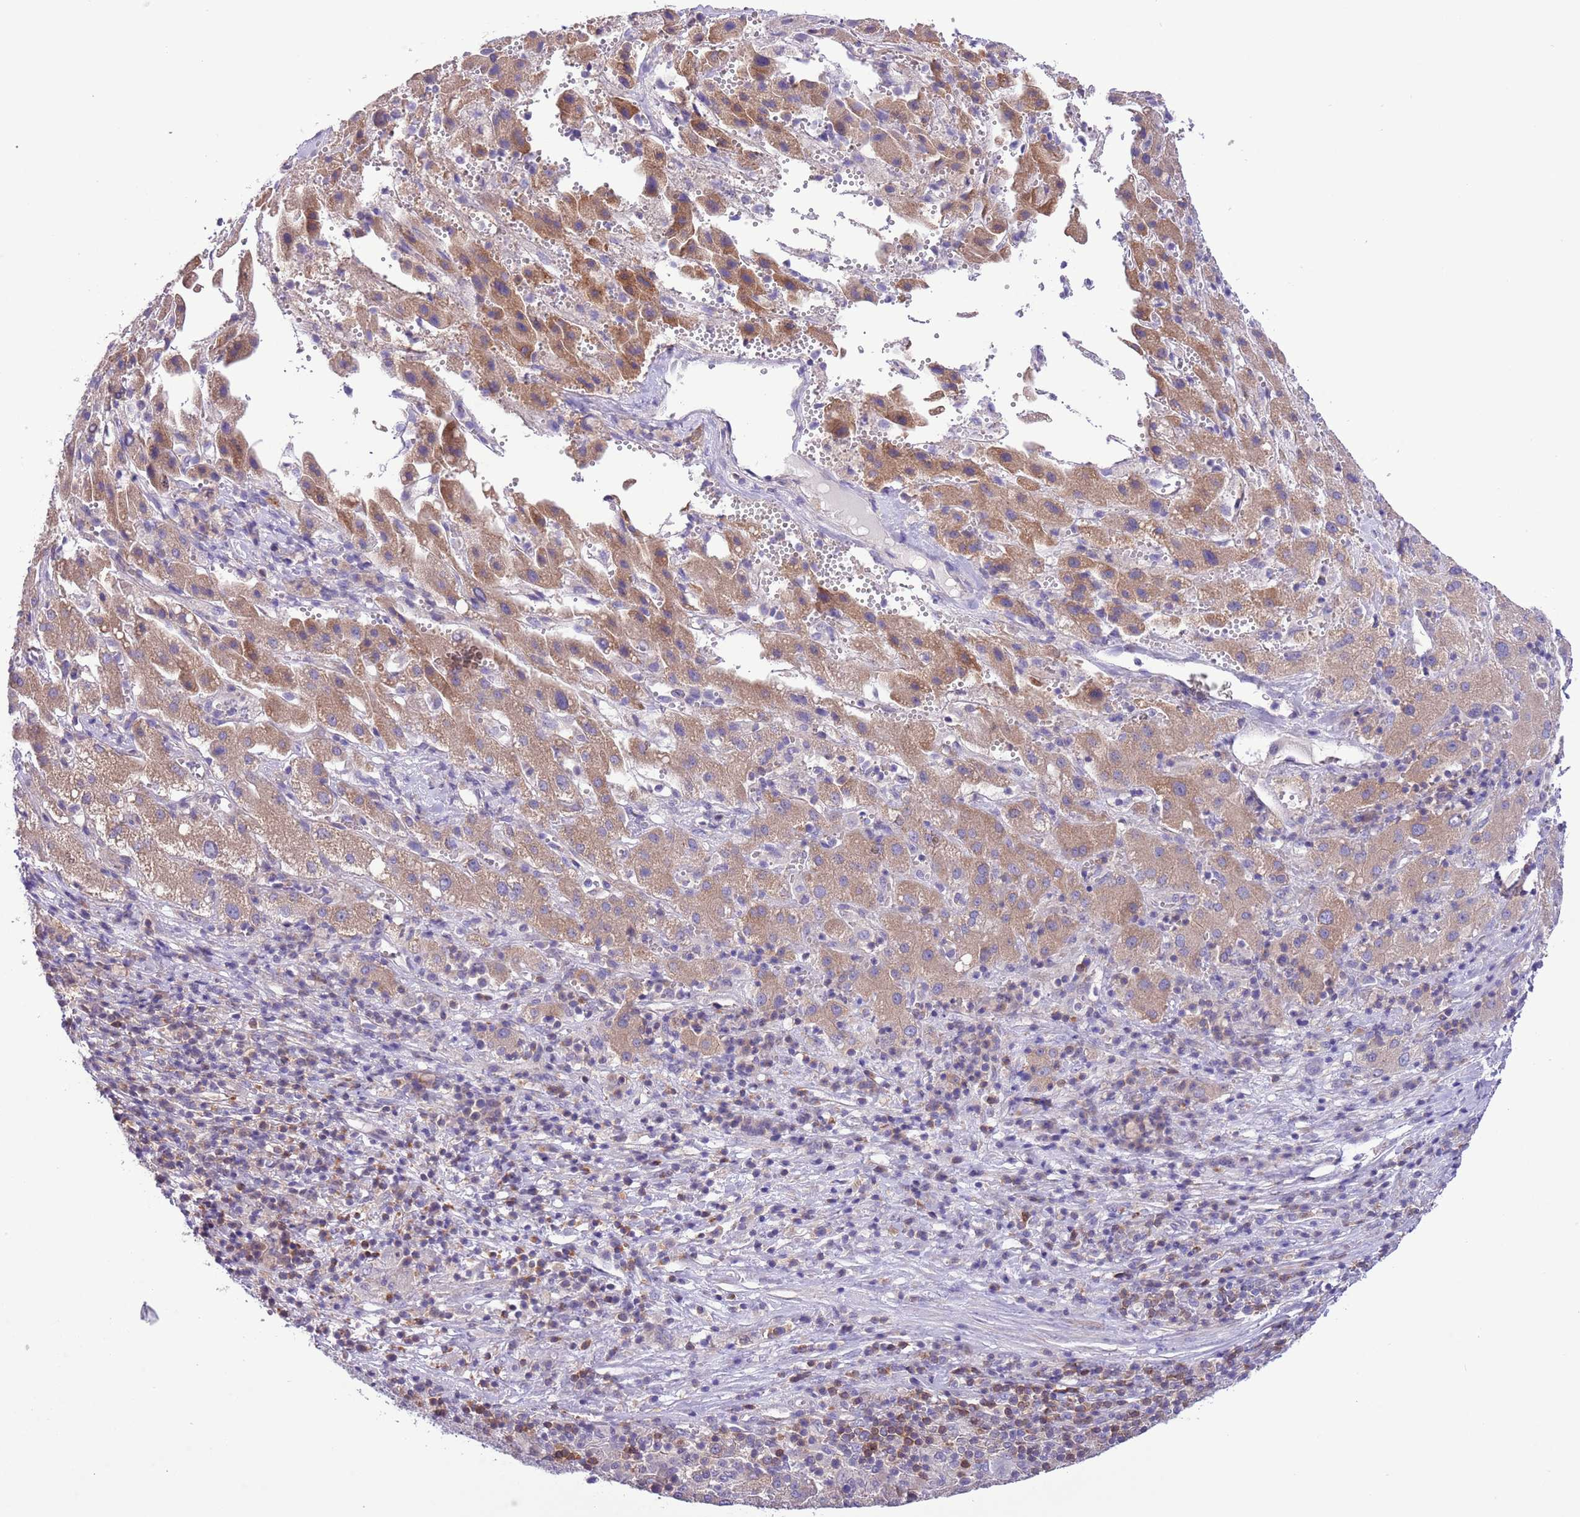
{"staining": {"intensity": "moderate", "quantity": ">75%", "location": "cytoplasmic/membranous"}, "tissue": "liver cancer", "cell_type": "Tumor cells", "image_type": "cancer", "snomed": [{"axis": "morphology", "description": "Carcinoma, Hepatocellular, NOS"}, {"axis": "topography", "description": "Liver"}], "caption": "This micrograph displays hepatocellular carcinoma (liver) stained with IHC to label a protein in brown. The cytoplasmic/membranous of tumor cells show moderate positivity for the protein. Nuclei are counter-stained blue.", "gene": "PRR32", "patient": {"sex": "female", "age": 58}}